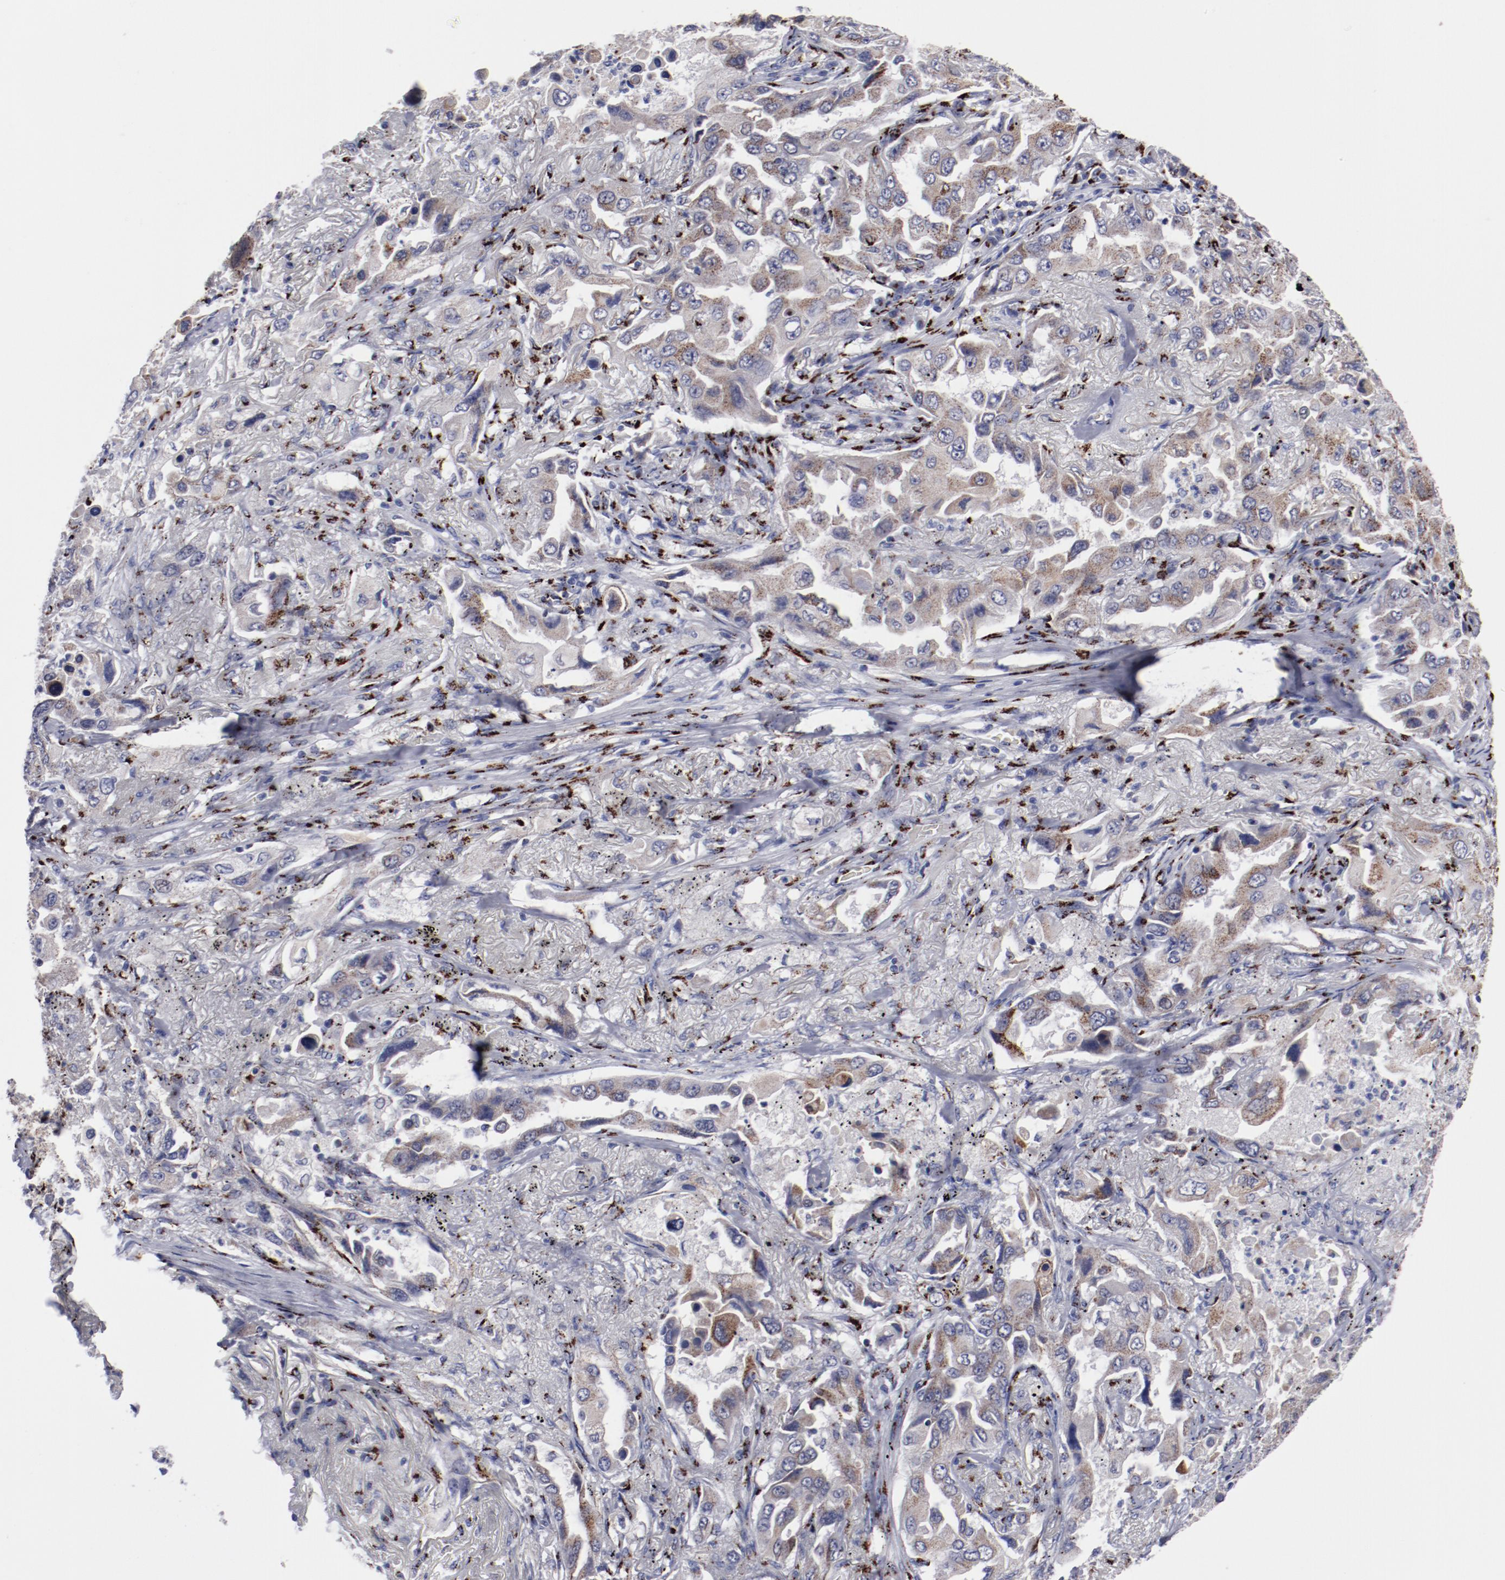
{"staining": {"intensity": "strong", "quantity": "25%-75%", "location": "cytoplasmic/membranous"}, "tissue": "lung cancer", "cell_type": "Tumor cells", "image_type": "cancer", "snomed": [{"axis": "morphology", "description": "Adenocarcinoma, NOS"}, {"axis": "topography", "description": "Lung"}], "caption": "The photomicrograph reveals staining of lung adenocarcinoma, revealing strong cytoplasmic/membranous protein staining (brown color) within tumor cells.", "gene": "GOLIM4", "patient": {"sex": "female", "age": 65}}